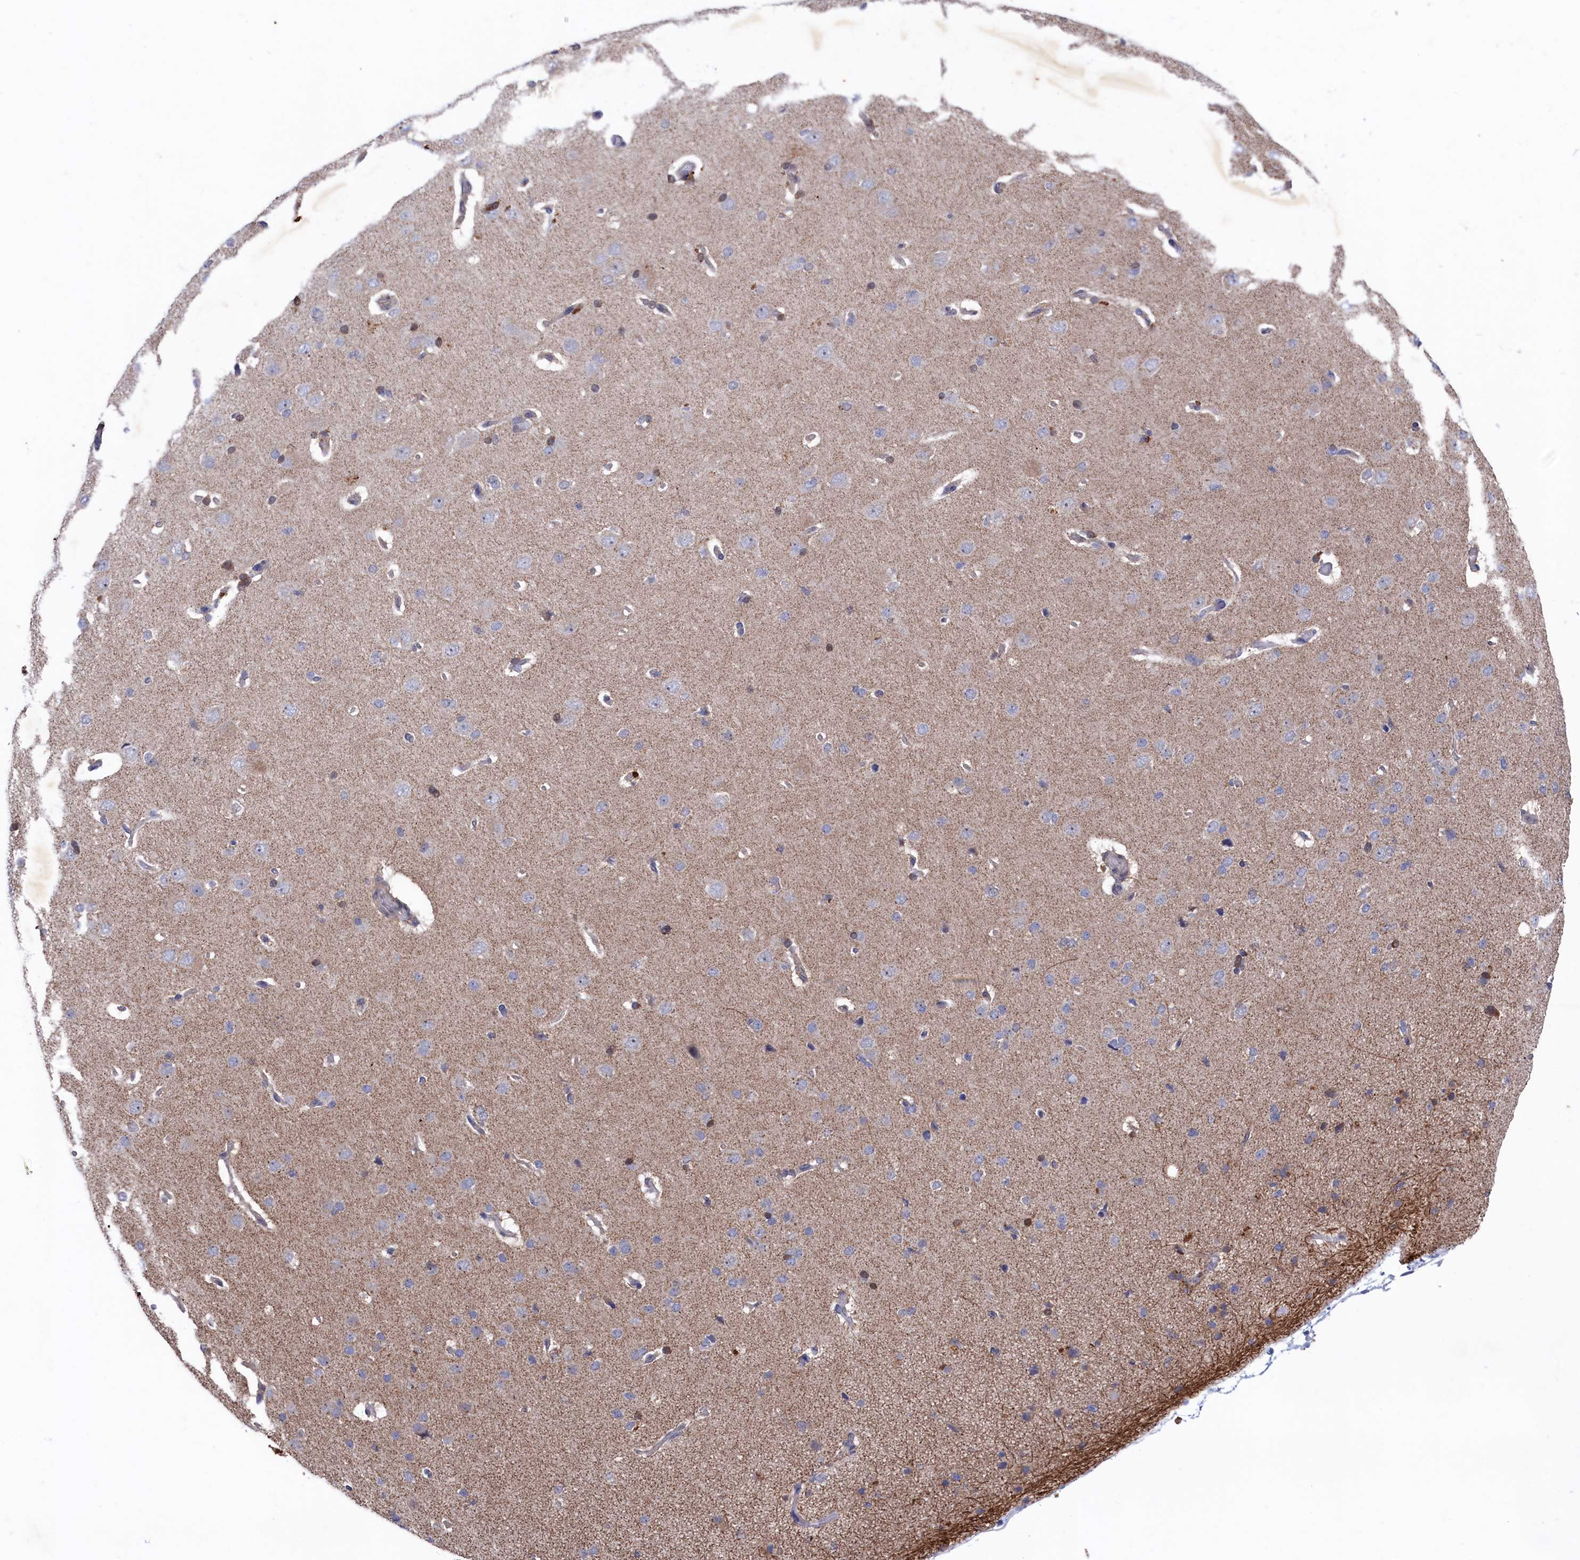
{"staining": {"intensity": "negative", "quantity": "none", "location": "none"}, "tissue": "cerebral cortex", "cell_type": "Endothelial cells", "image_type": "normal", "snomed": [{"axis": "morphology", "description": "Normal tissue, NOS"}, {"axis": "topography", "description": "Cerebral cortex"}], "caption": "Immunohistochemical staining of benign cerebral cortex shows no significant expression in endothelial cells.", "gene": "RNH1", "patient": {"sex": "male", "age": 62}}